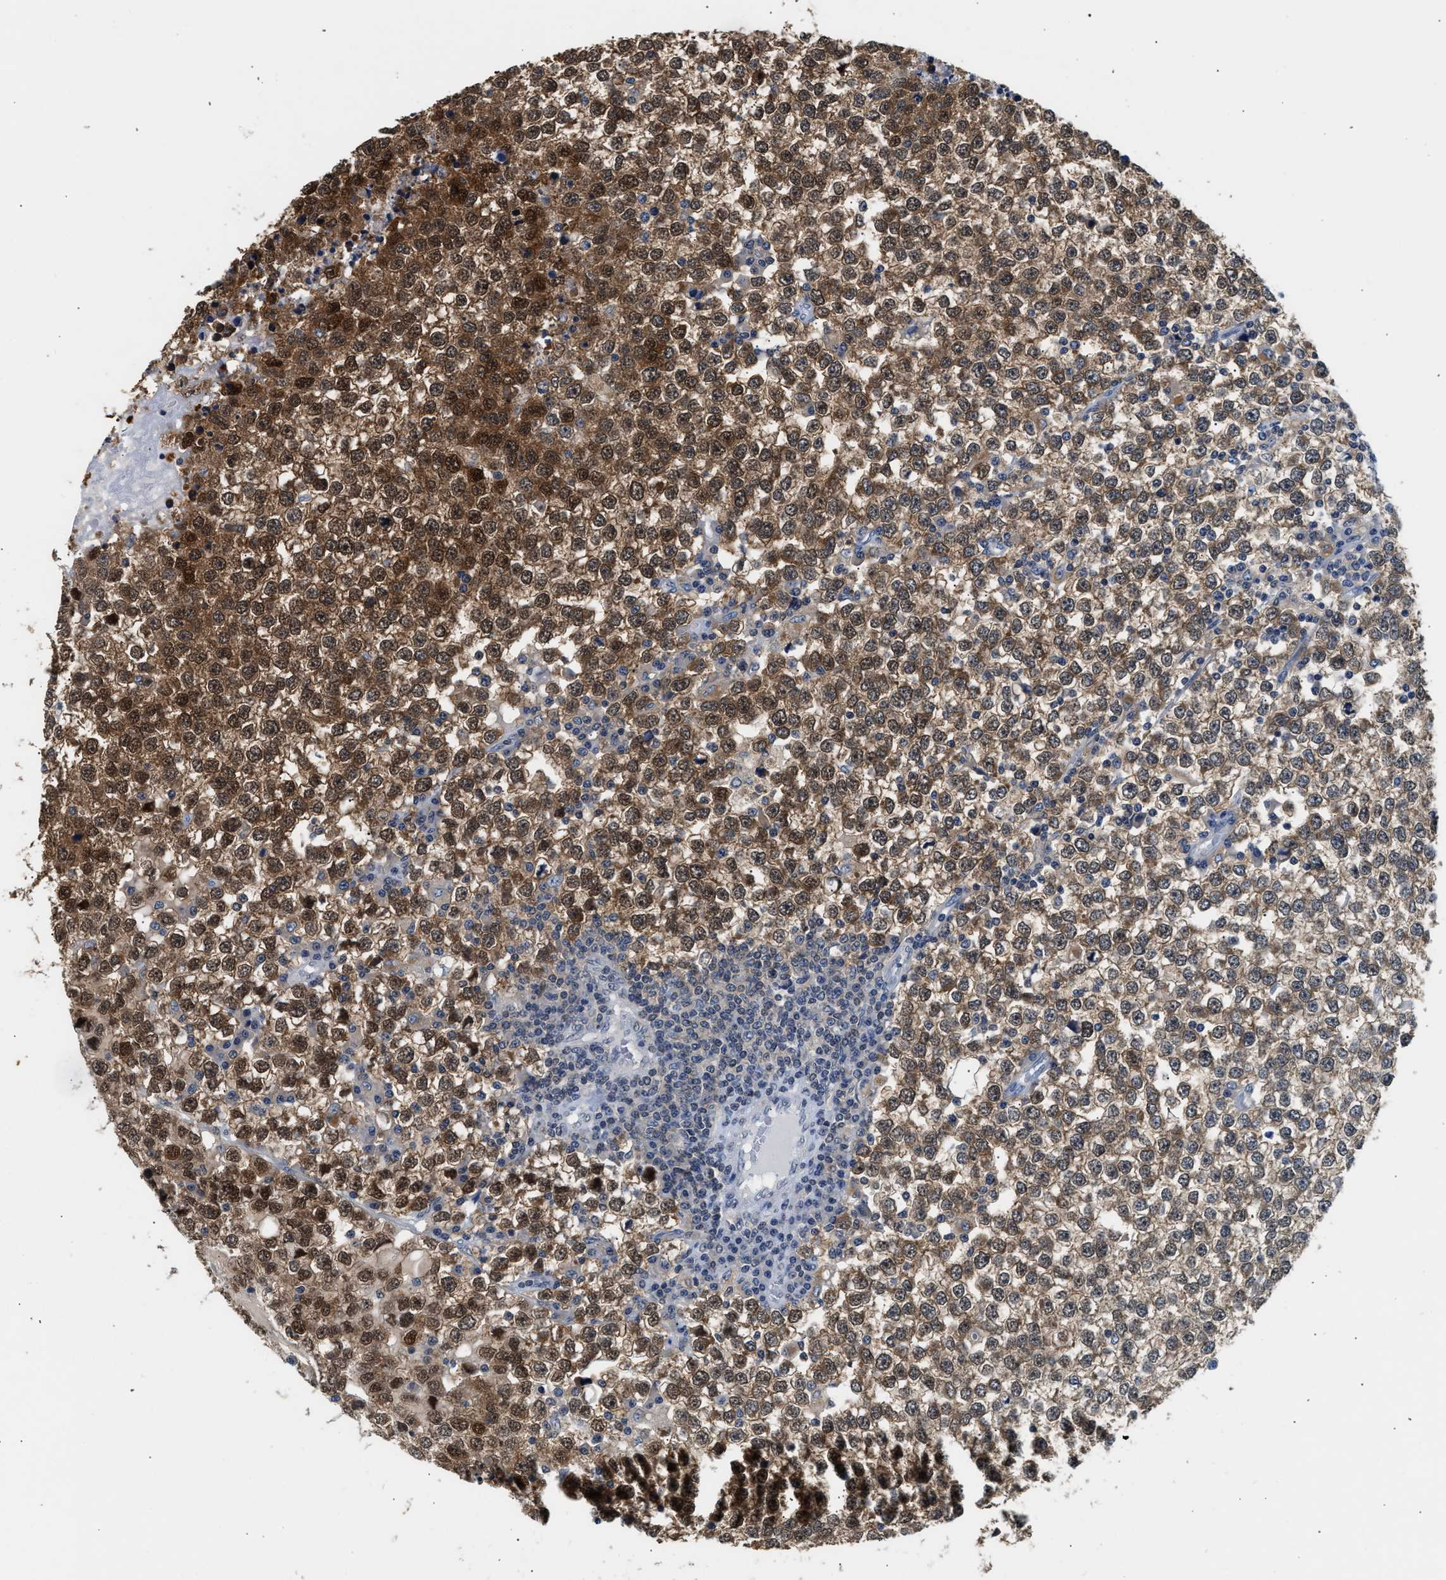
{"staining": {"intensity": "strong", "quantity": "25%-75%", "location": "cytoplasmic/membranous,nuclear"}, "tissue": "testis cancer", "cell_type": "Tumor cells", "image_type": "cancer", "snomed": [{"axis": "morphology", "description": "Seminoma, NOS"}, {"axis": "topography", "description": "Testis"}], "caption": "Seminoma (testis) tissue displays strong cytoplasmic/membranous and nuclear expression in about 25%-75% of tumor cells (brown staining indicates protein expression, while blue staining denotes nuclei).", "gene": "PPM1L", "patient": {"sex": "male", "age": 65}}